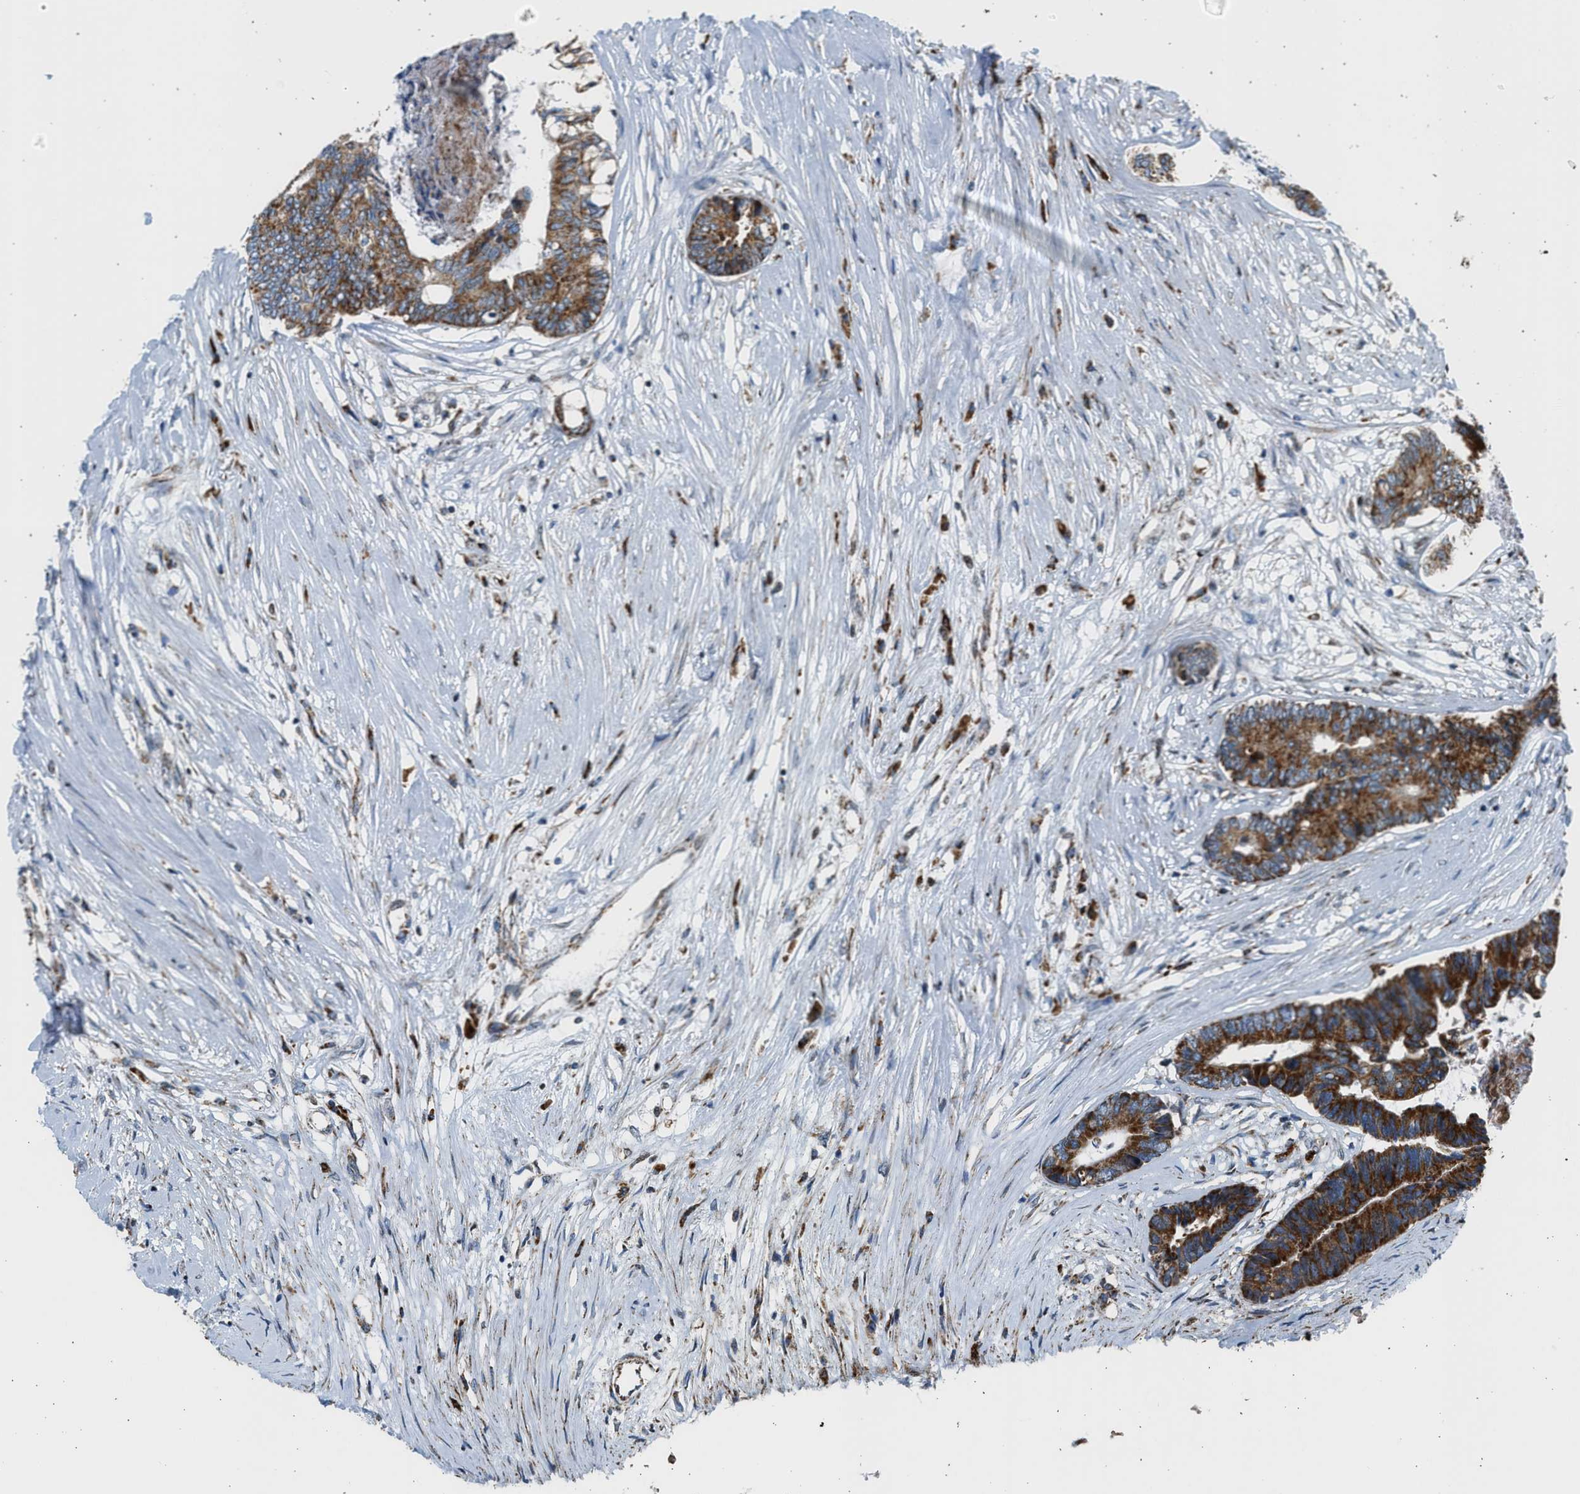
{"staining": {"intensity": "strong", "quantity": ">75%", "location": "cytoplasmic/membranous"}, "tissue": "colorectal cancer", "cell_type": "Tumor cells", "image_type": "cancer", "snomed": [{"axis": "morphology", "description": "Adenocarcinoma, NOS"}, {"axis": "topography", "description": "Rectum"}], "caption": "There is high levels of strong cytoplasmic/membranous staining in tumor cells of adenocarcinoma (colorectal), as demonstrated by immunohistochemical staining (brown color).", "gene": "KCNMB3", "patient": {"sex": "male", "age": 63}}